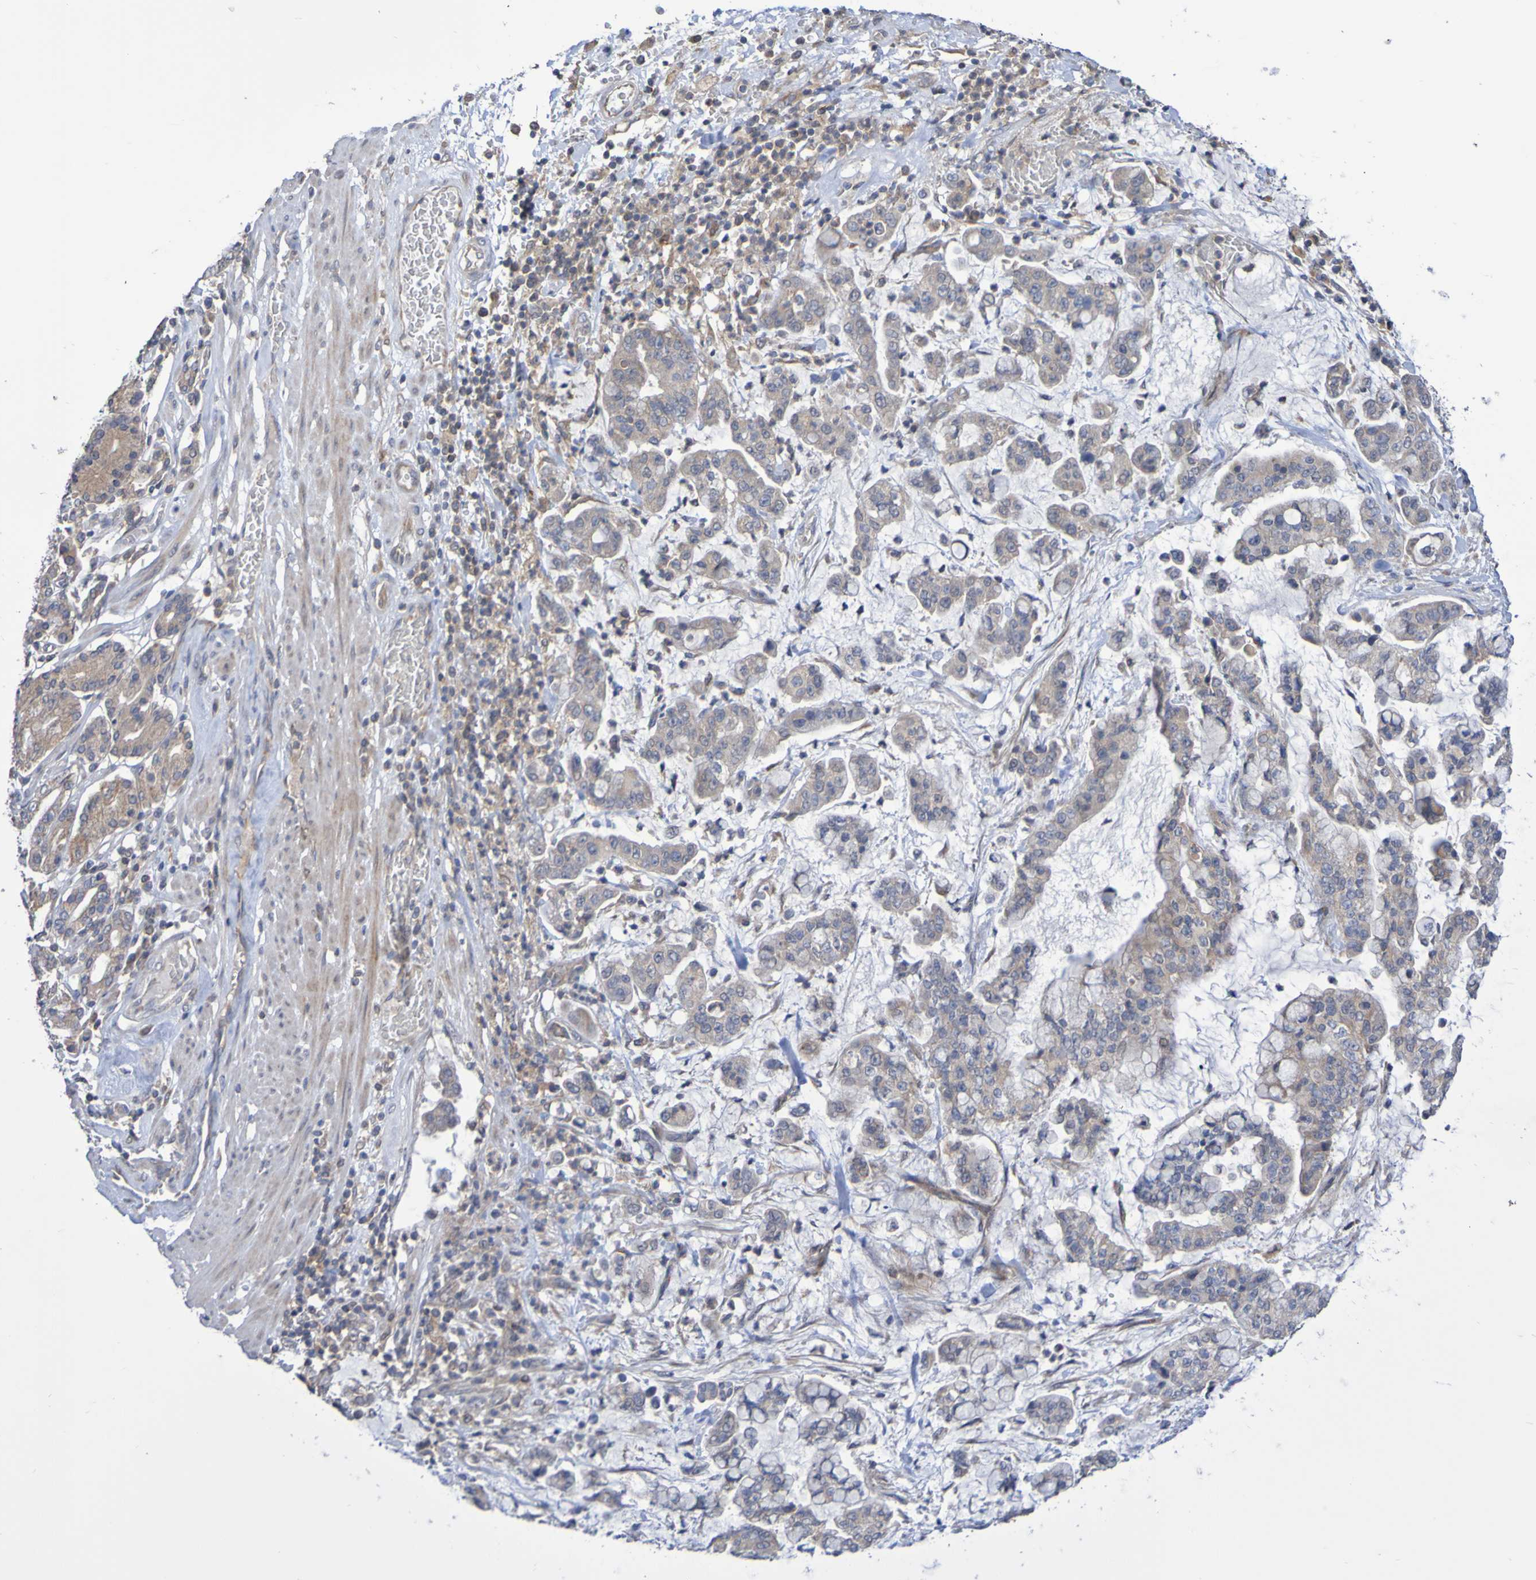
{"staining": {"intensity": "moderate", "quantity": "<25%", "location": "cytoplasmic/membranous"}, "tissue": "stomach cancer", "cell_type": "Tumor cells", "image_type": "cancer", "snomed": [{"axis": "morphology", "description": "Normal tissue, NOS"}, {"axis": "morphology", "description": "Adenocarcinoma, NOS"}, {"axis": "topography", "description": "Stomach, upper"}, {"axis": "topography", "description": "Stomach"}], "caption": "Moderate cytoplasmic/membranous positivity is seen in about <25% of tumor cells in adenocarcinoma (stomach).", "gene": "C3orf18", "patient": {"sex": "male", "age": 76}}